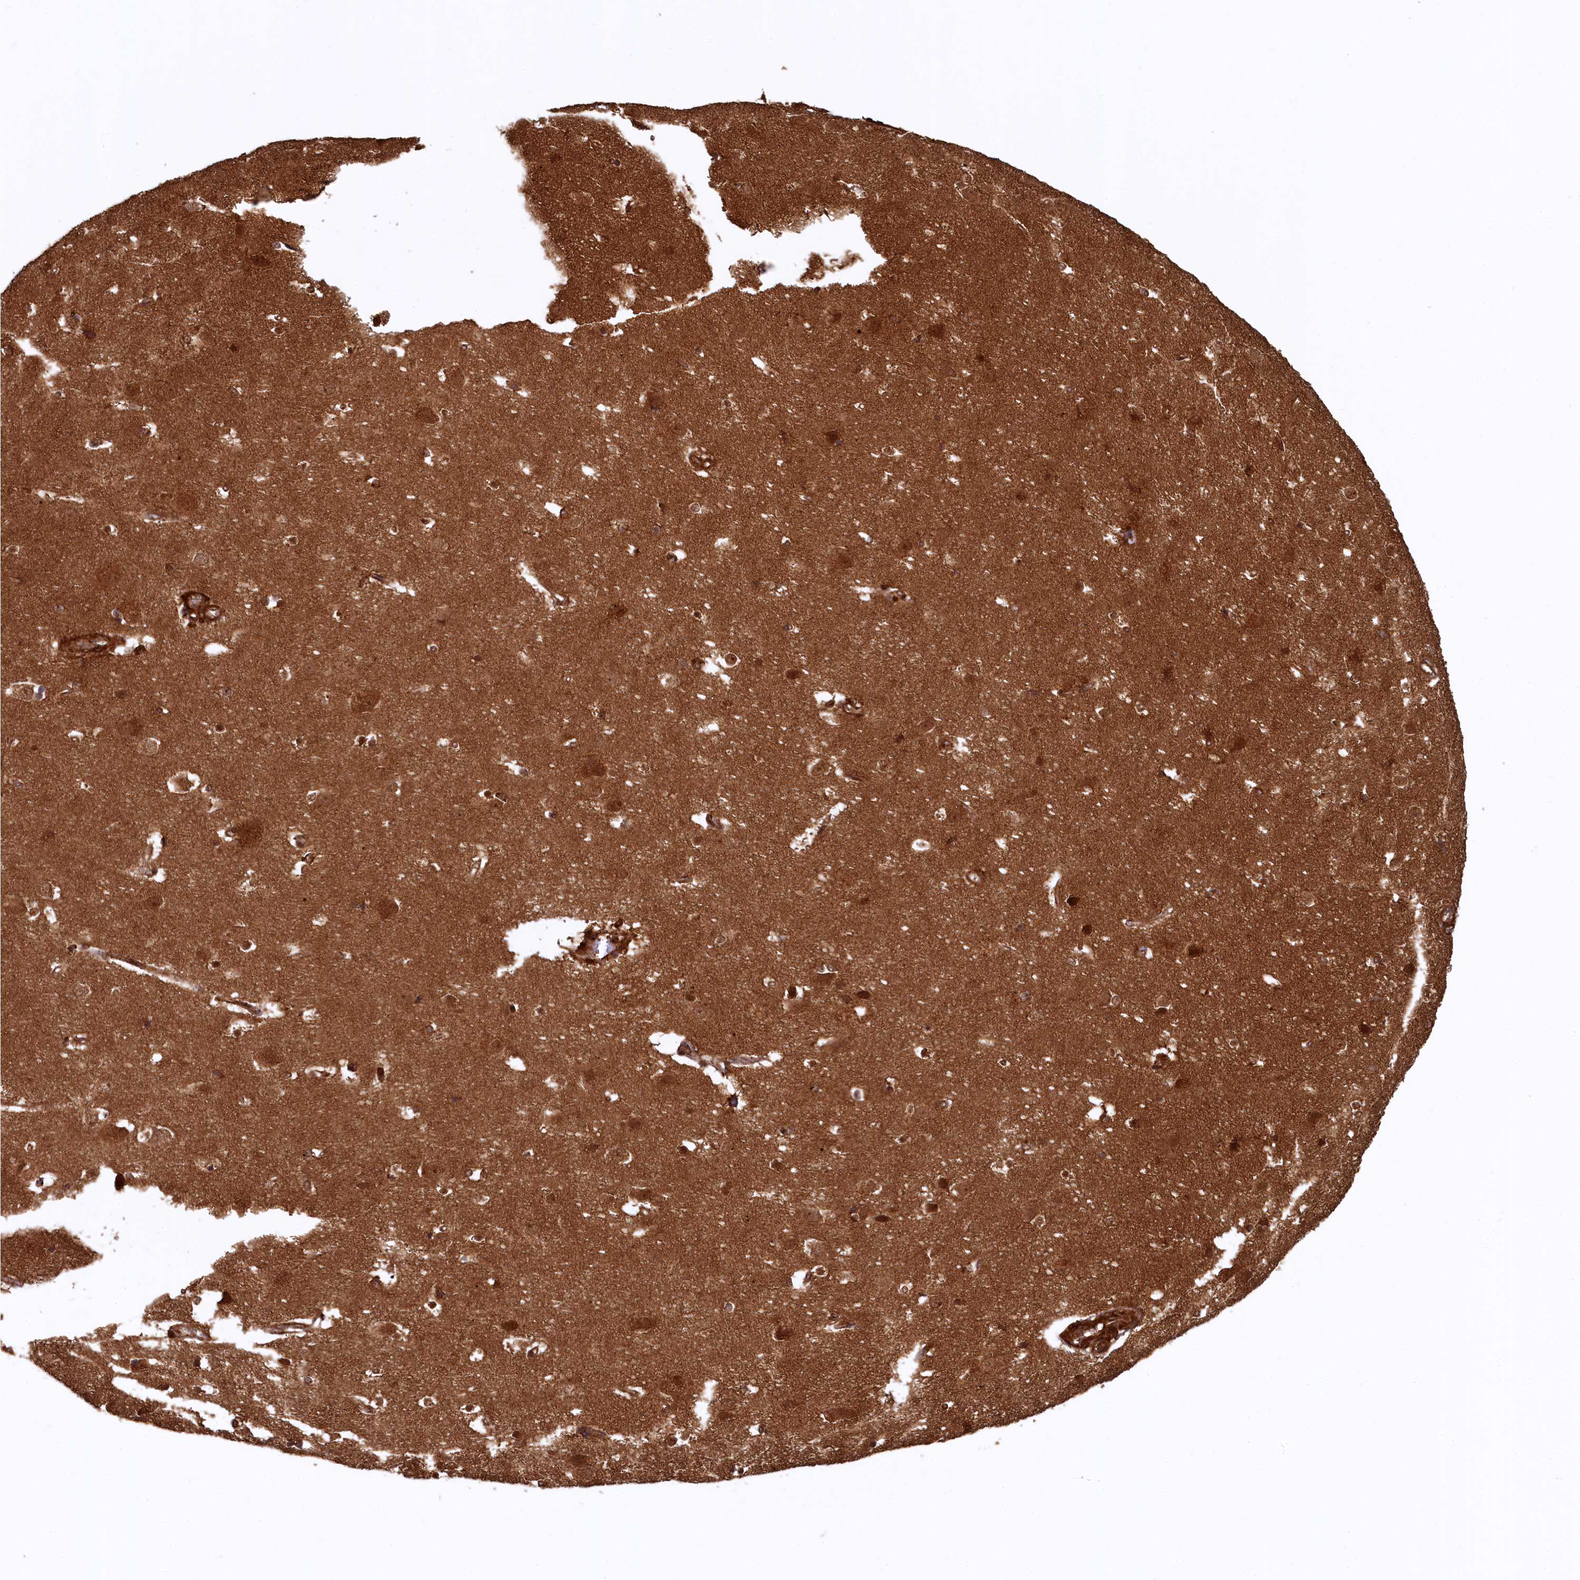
{"staining": {"intensity": "strong", "quantity": ">75%", "location": "cytoplasmic/membranous"}, "tissue": "cerebral cortex", "cell_type": "Endothelial cells", "image_type": "normal", "snomed": [{"axis": "morphology", "description": "Normal tissue, NOS"}, {"axis": "topography", "description": "Cerebral cortex"}], "caption": "Endothelial cells reveal high levels of strong cytoplasmic/membranous staining in about >75% of cells in unremarkable cerebral cortex.", "gene": "STUB1", "patient": {"sex": "male", "age": 54}}